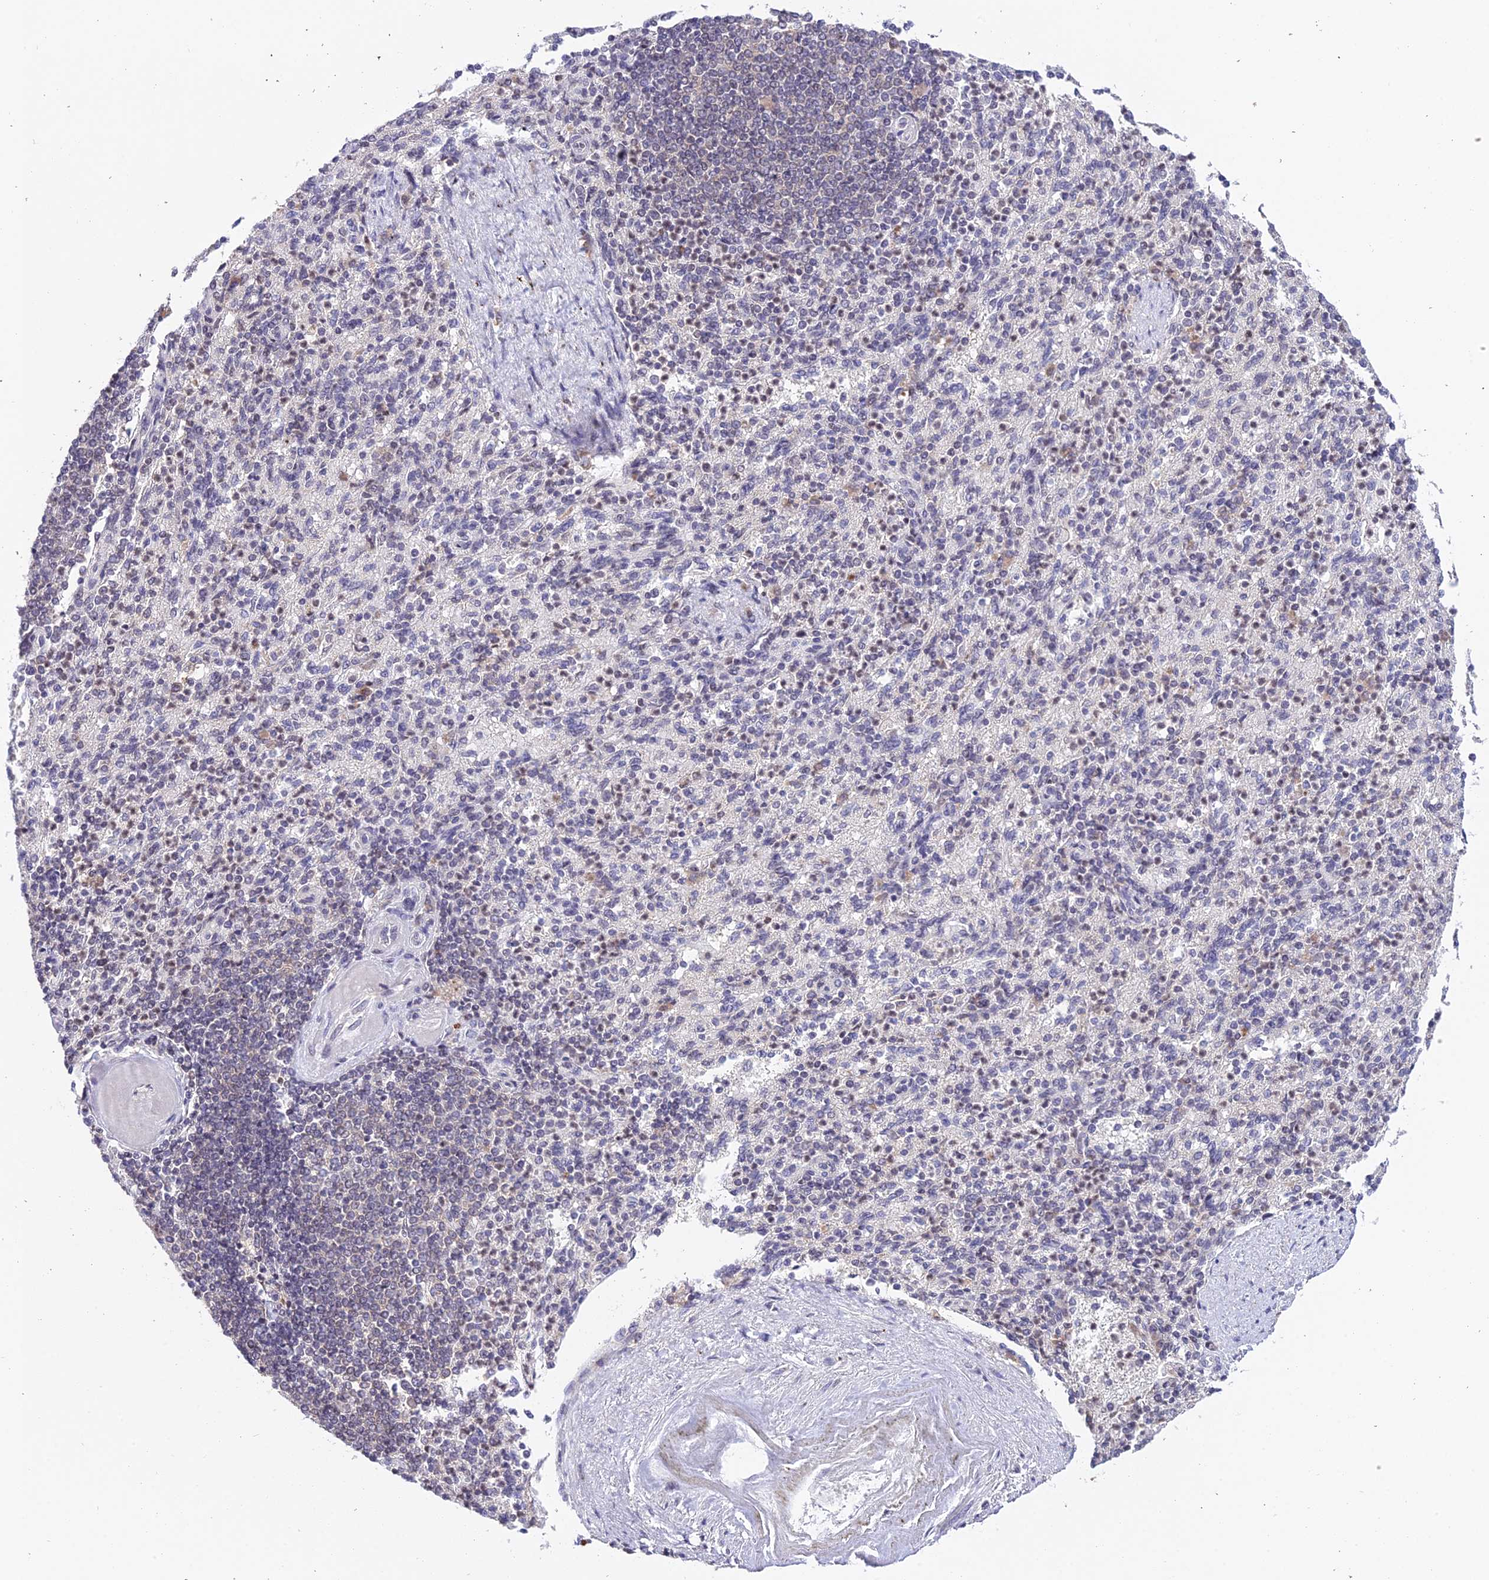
{"staining": {"intensity": "negative", "quantity": "none", "location": "none"}, "tissue": "spleen", "cell_type": "Cells in red pulp", "image_type": "normal", "snomed": [{"axis": "morphology", "description": "Normal tissue, NOS"}, {"axis": "topography", "description": "Spleen"}], "caption": "Protein analysis of unremarkable spleen reveals no significant positivity in cells in red pulp. The staining was performed using DAB to visualize the protein expression in brown, while the nuclei were stained in blue with hematoxylin (Magnification: 20x).", "gene": "TEKT1", "patient": {"sex": "female", "age": 74}}